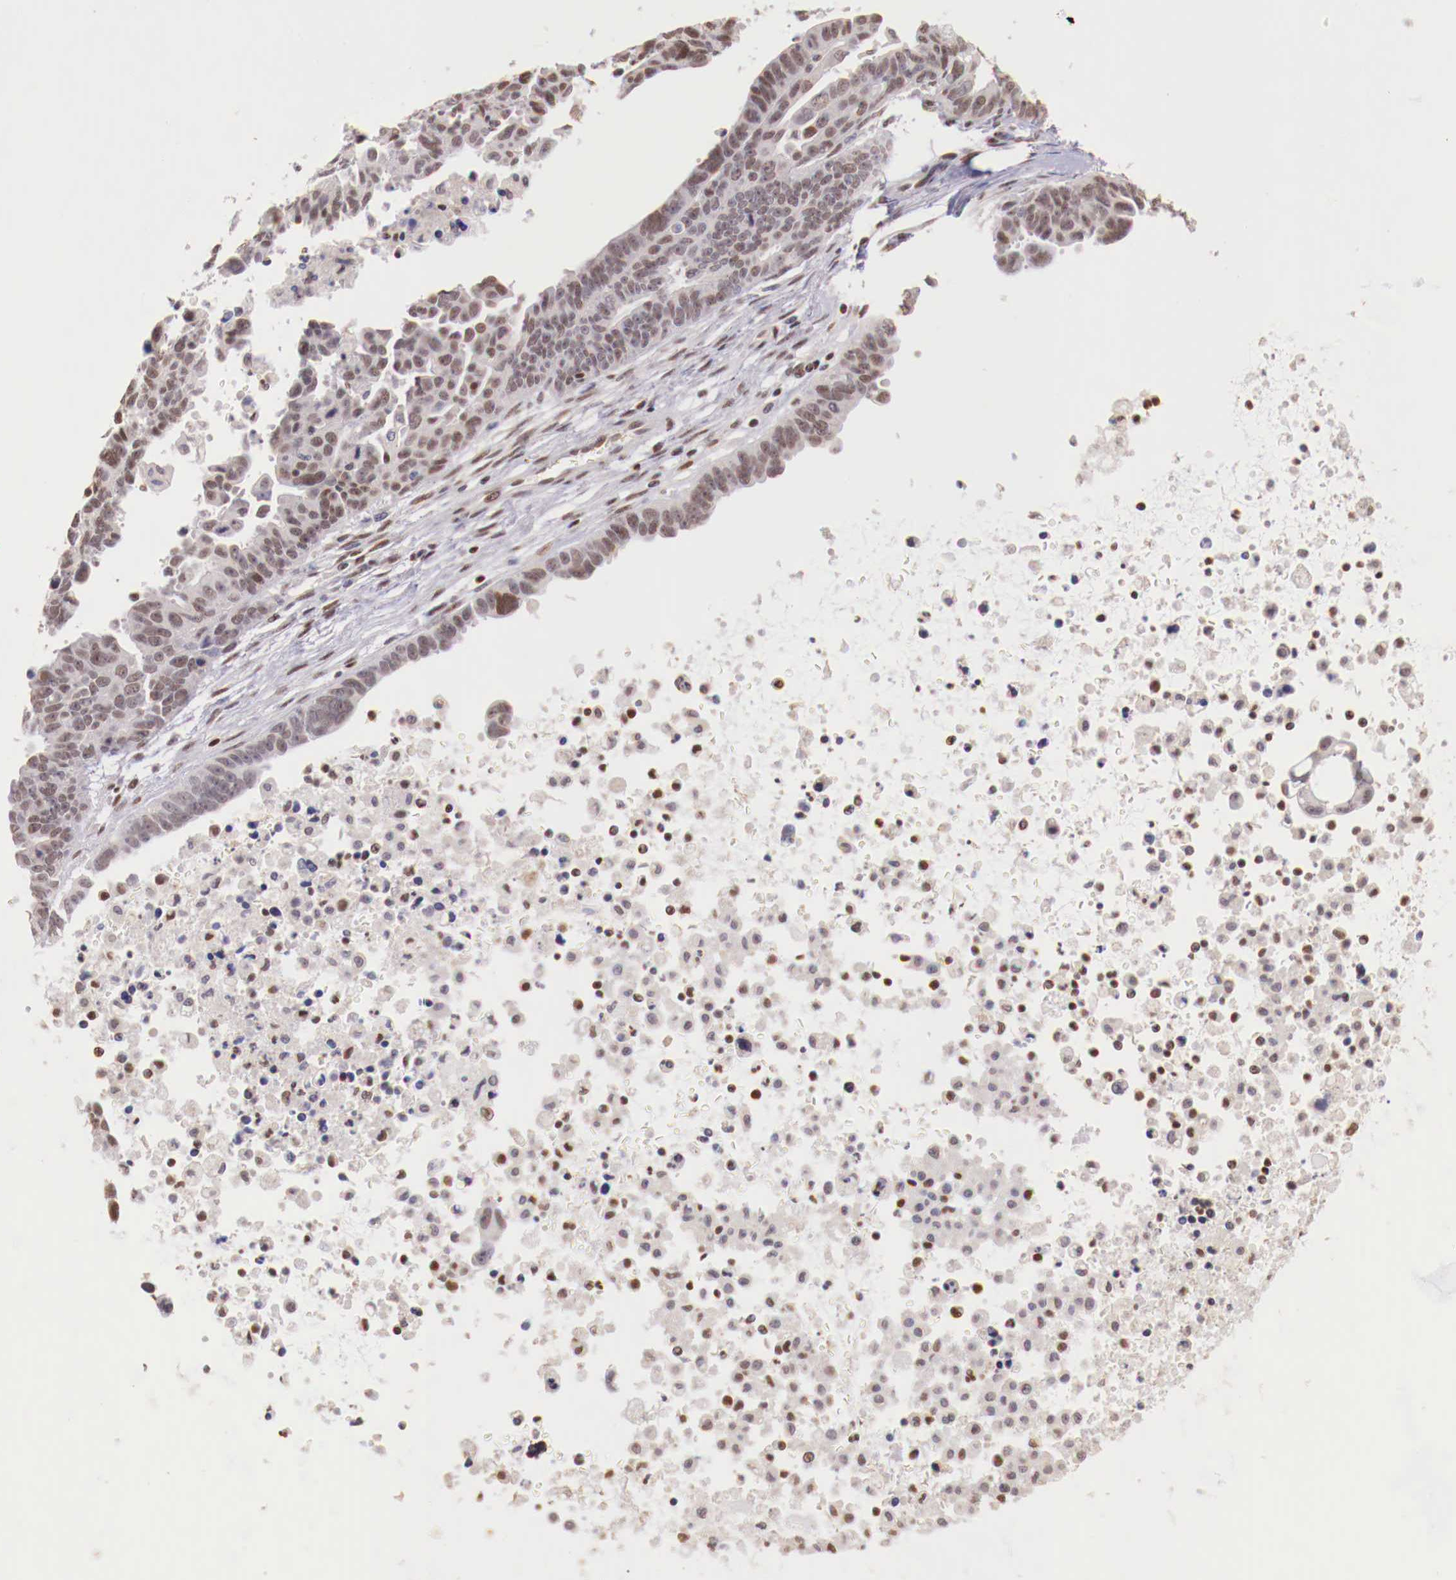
{"staining": {"intensity": "weak", "quantity": "<25%", "location": "cytoplasmic/membranous"}, "tissue": "ovarian cancer", "cell_type": "Tumor cells", "image_type": "cancer", "snomed": [{"axis": "morphology", "description": "Carcinoma, endometroid"}, {"axis": "morphology", "description": "Cystadenocarcinoma, serous, NOS"}, {"axis": "topography", "description": "Ovary"}], "caption": "An immunohistochemistry photomicrograph of ovarian cancer is shown. There is no staining in tumor cells of ovarian cancer.", "gene": "SP1", "patient": {"sex": "female", "age": 45}}